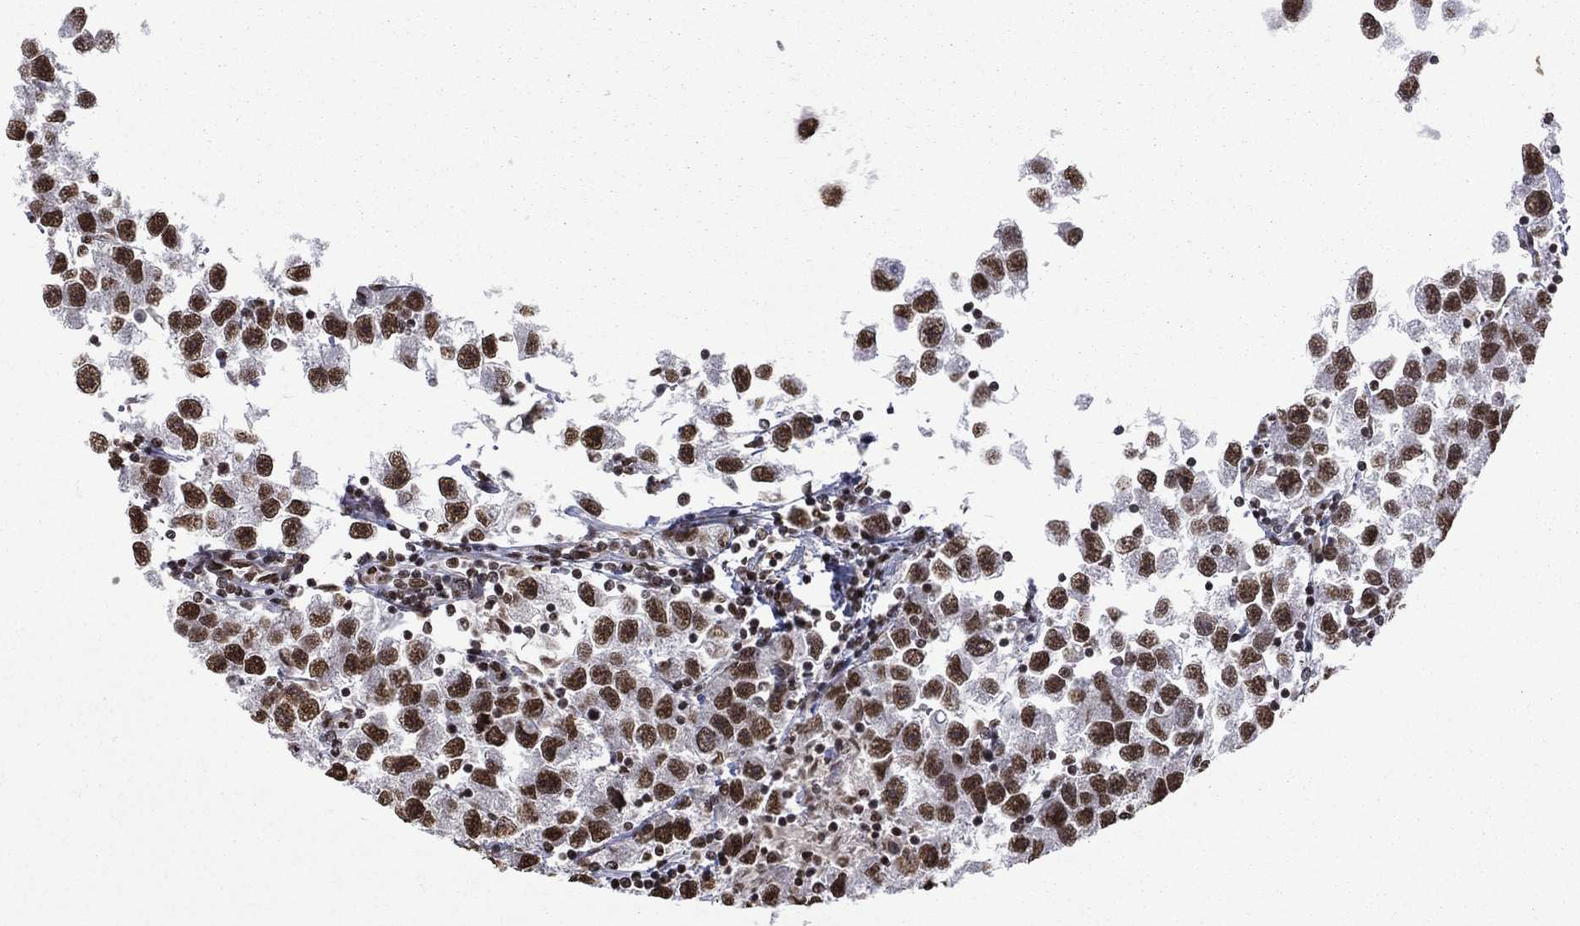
{"staining": {"intensity": "strong", "quantity": ">75%", "location": "nuclear"}, "tissue": "testis cancer", "cell_type": "Tumor cells", "image_type": "cancer", "snomed": [{"axis": "morphology", "description": "Seminoma, NOS"}, {"axis": "topography", "description": "Testis"}], "caption": "Testis cancer was stained to show a protein in brown. There is high levels of strong nuclear positivity in approximately >75% of tumor cells.", "gene": "C5orf24", "patient": {"sex": "male", "age": 26}}